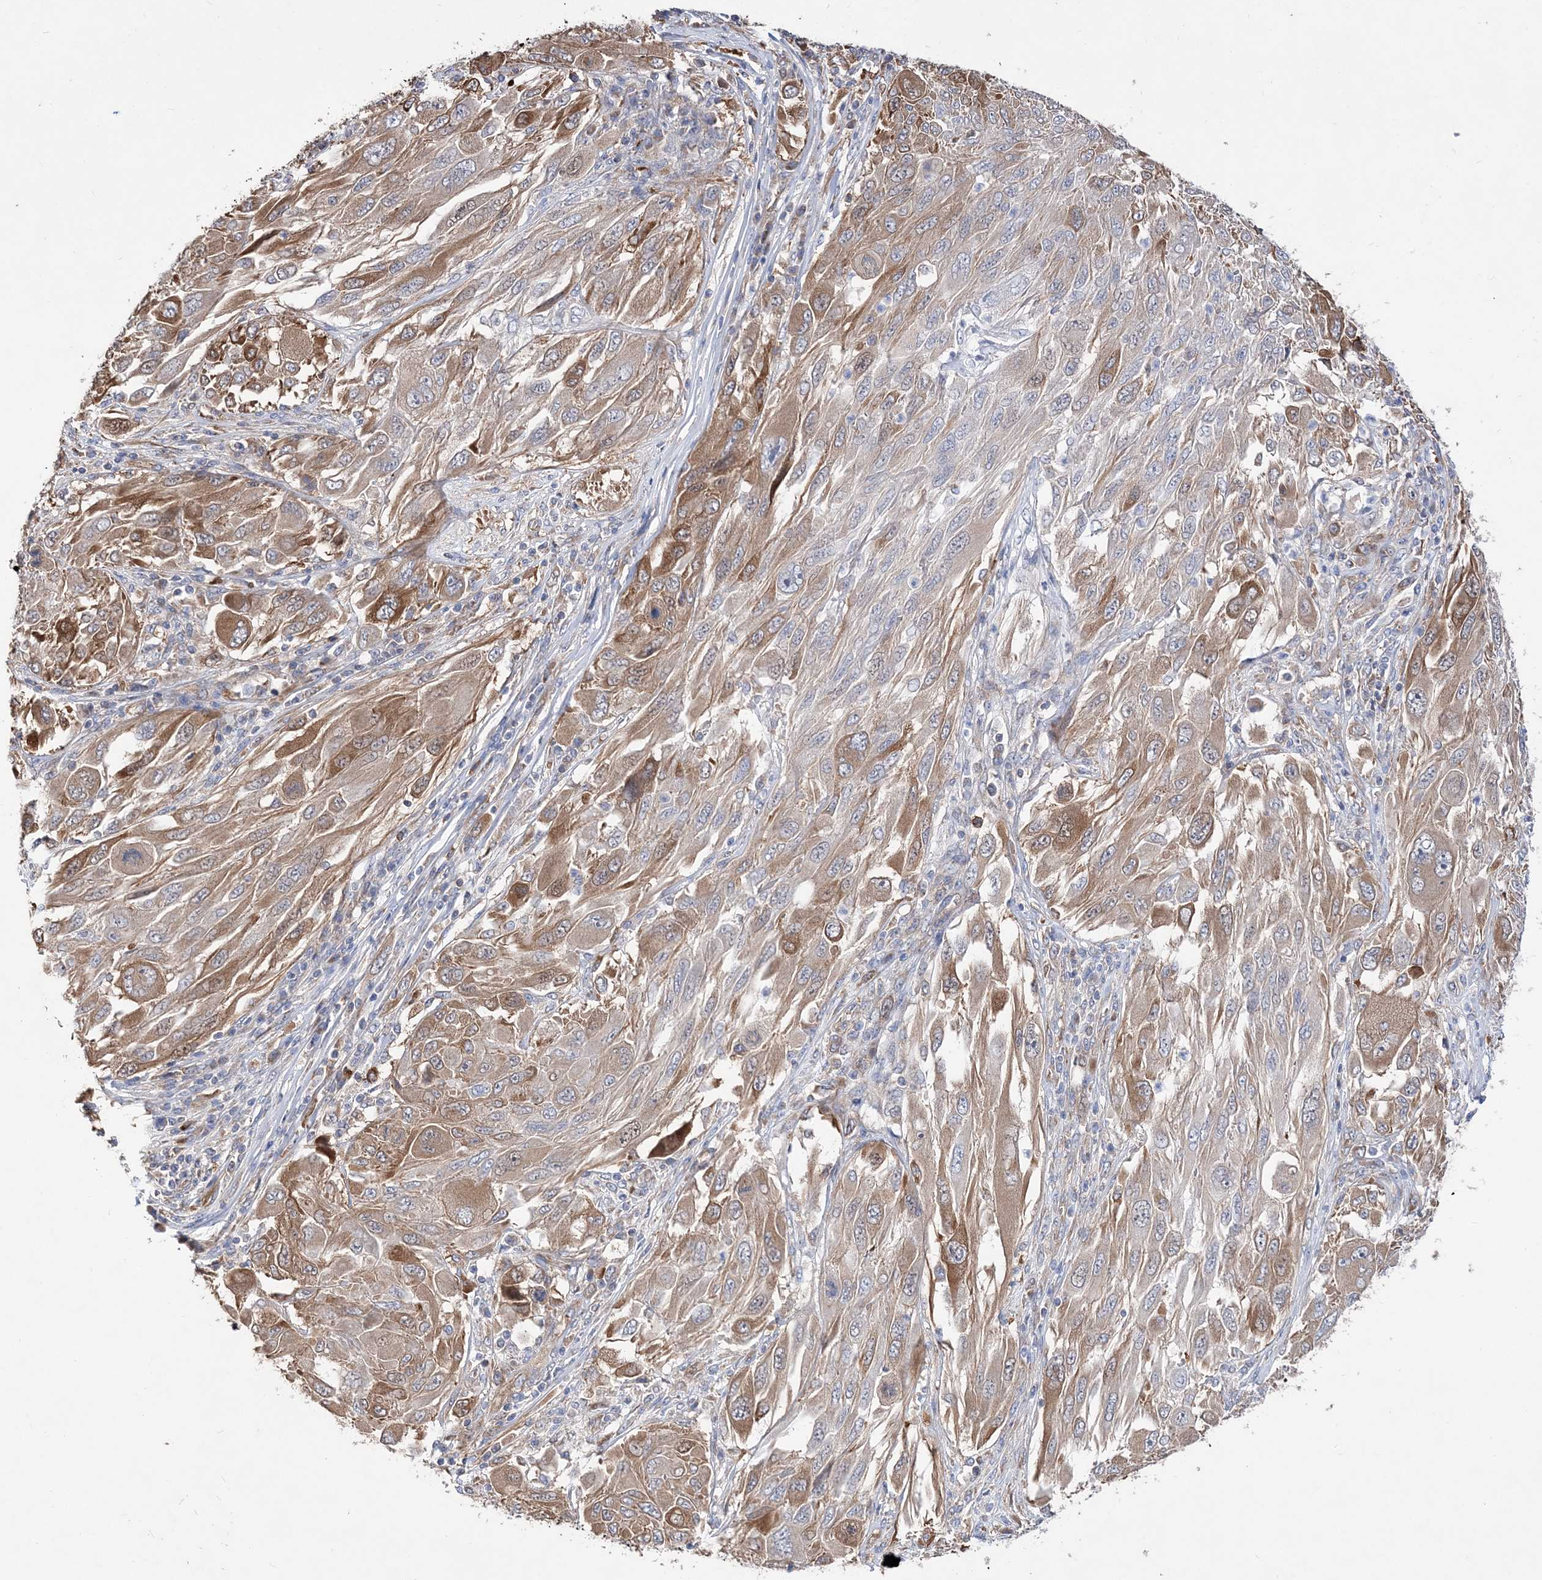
{"staining": {"intensity": "moderate", "quantity": ">75%", "location": "cytoplasmic/membranous"}, "tissue": "melanoma", "cell_type": "Tumor cells", "image_type": "cancer", "snomed": [{"axis": "morphology", "description": "Malignant melanoma, NOS"}, {"axis": "topography", "description": "Skin"}], "caption": "About >75% of tumor cells in human melanoma exhibit moderate cytoplasmic/membranous protein expression as visualized by brown immunohistochemical staining.", "gene": "JKAMP", "patient": {"sex": "female", "age": 91}}